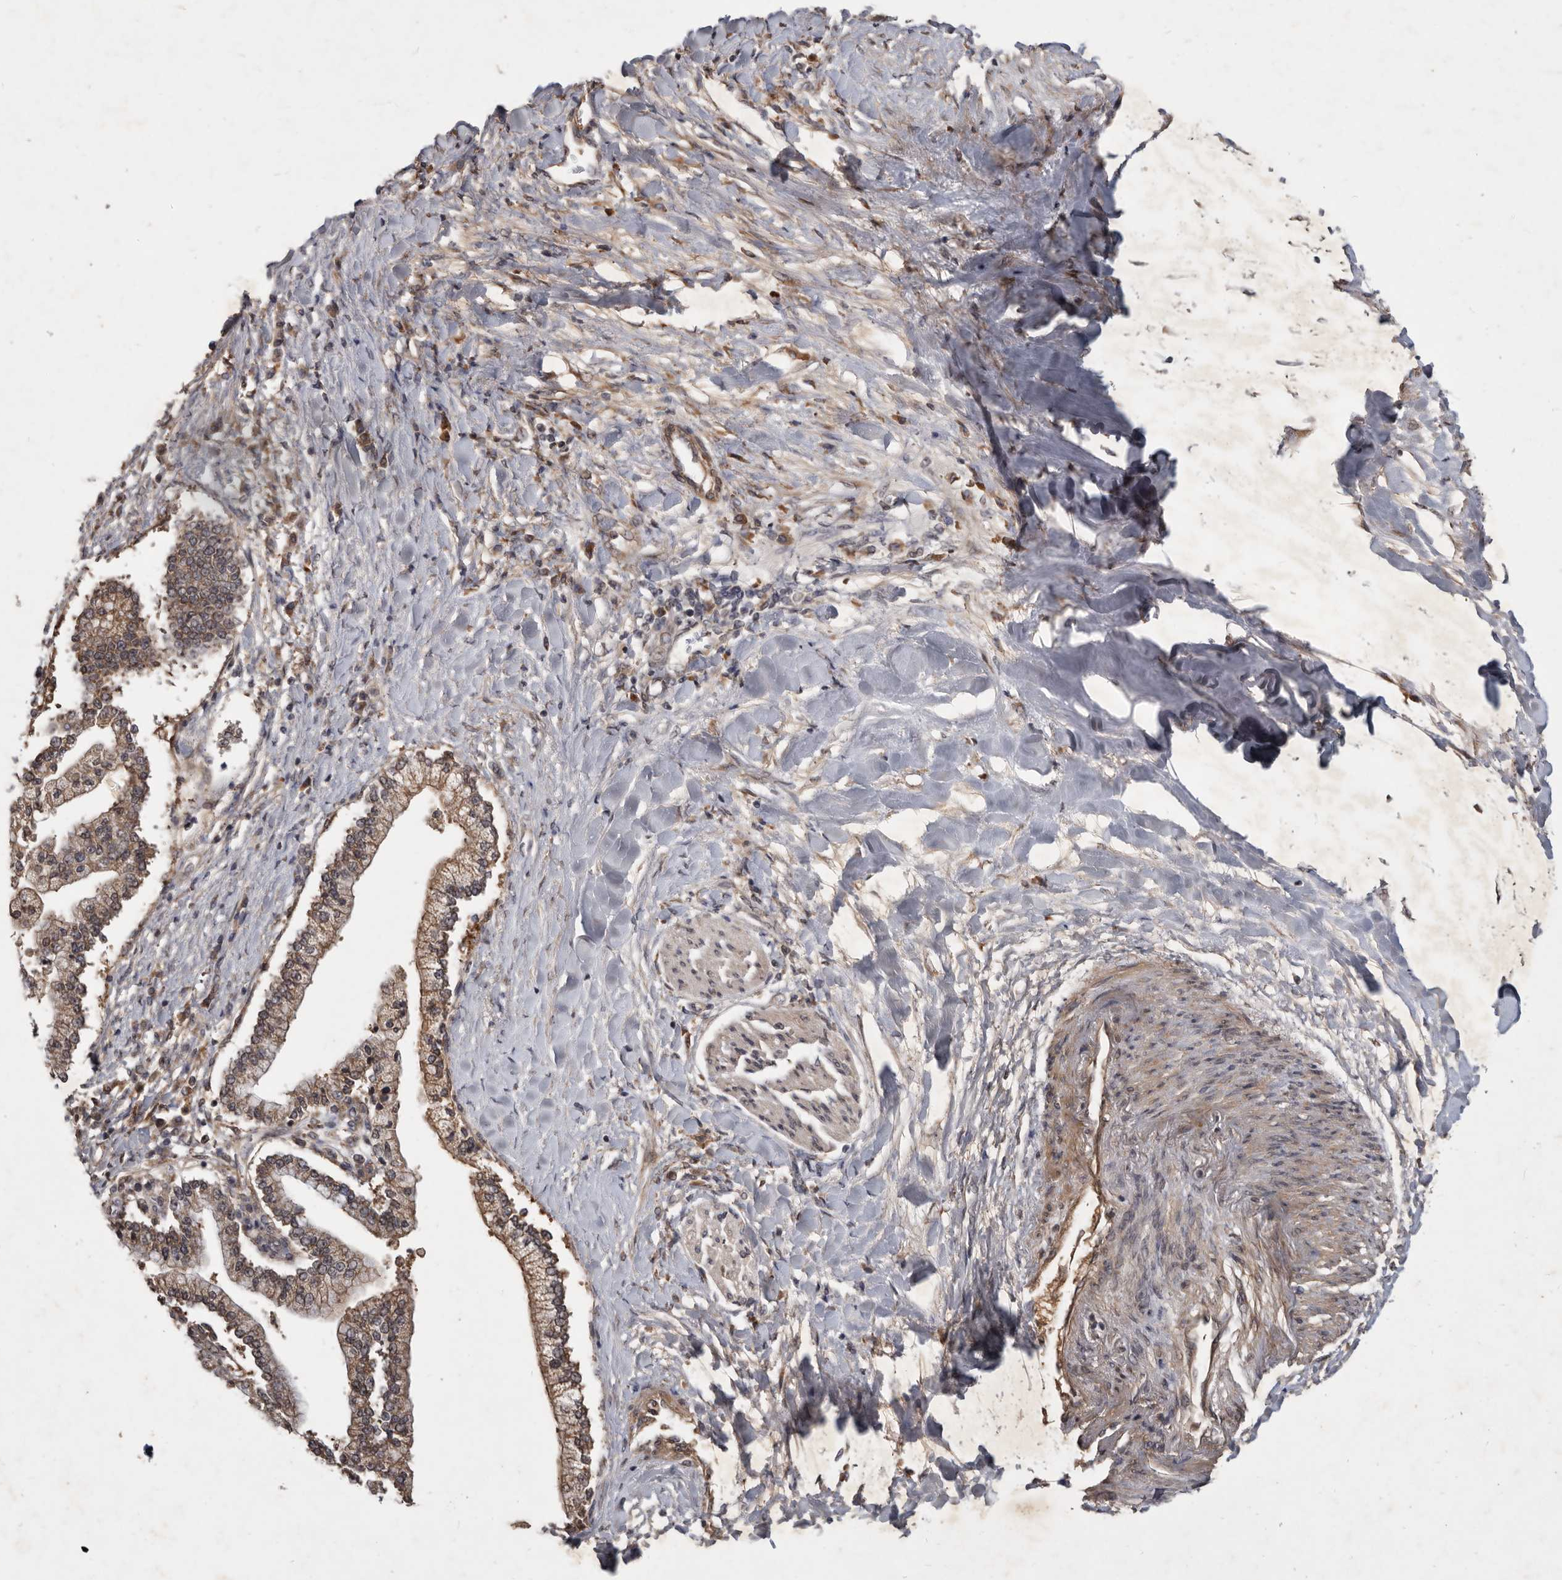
{"staining": {"intensity": "moderate", "quantity": ">75%", "location": "cytoplasmic/membranous"}, "tissue": "liver cancer", "cell_type": "Tumor cells", "image_type": "cancer", "snomed": [{"axis": "morphology", "description": "Cholangiocarcinoma"}, {"axis": "topography", "description": "Liver"}], "caption": "This micrograph reveals IHC staining of liver cholangiocarcinoma, with medium moderate cytoplasmic/membranous expression in about >75% of tumor cells.", "gene": "DNAJC28", "patient": {"sex": "male", "age": 50}}